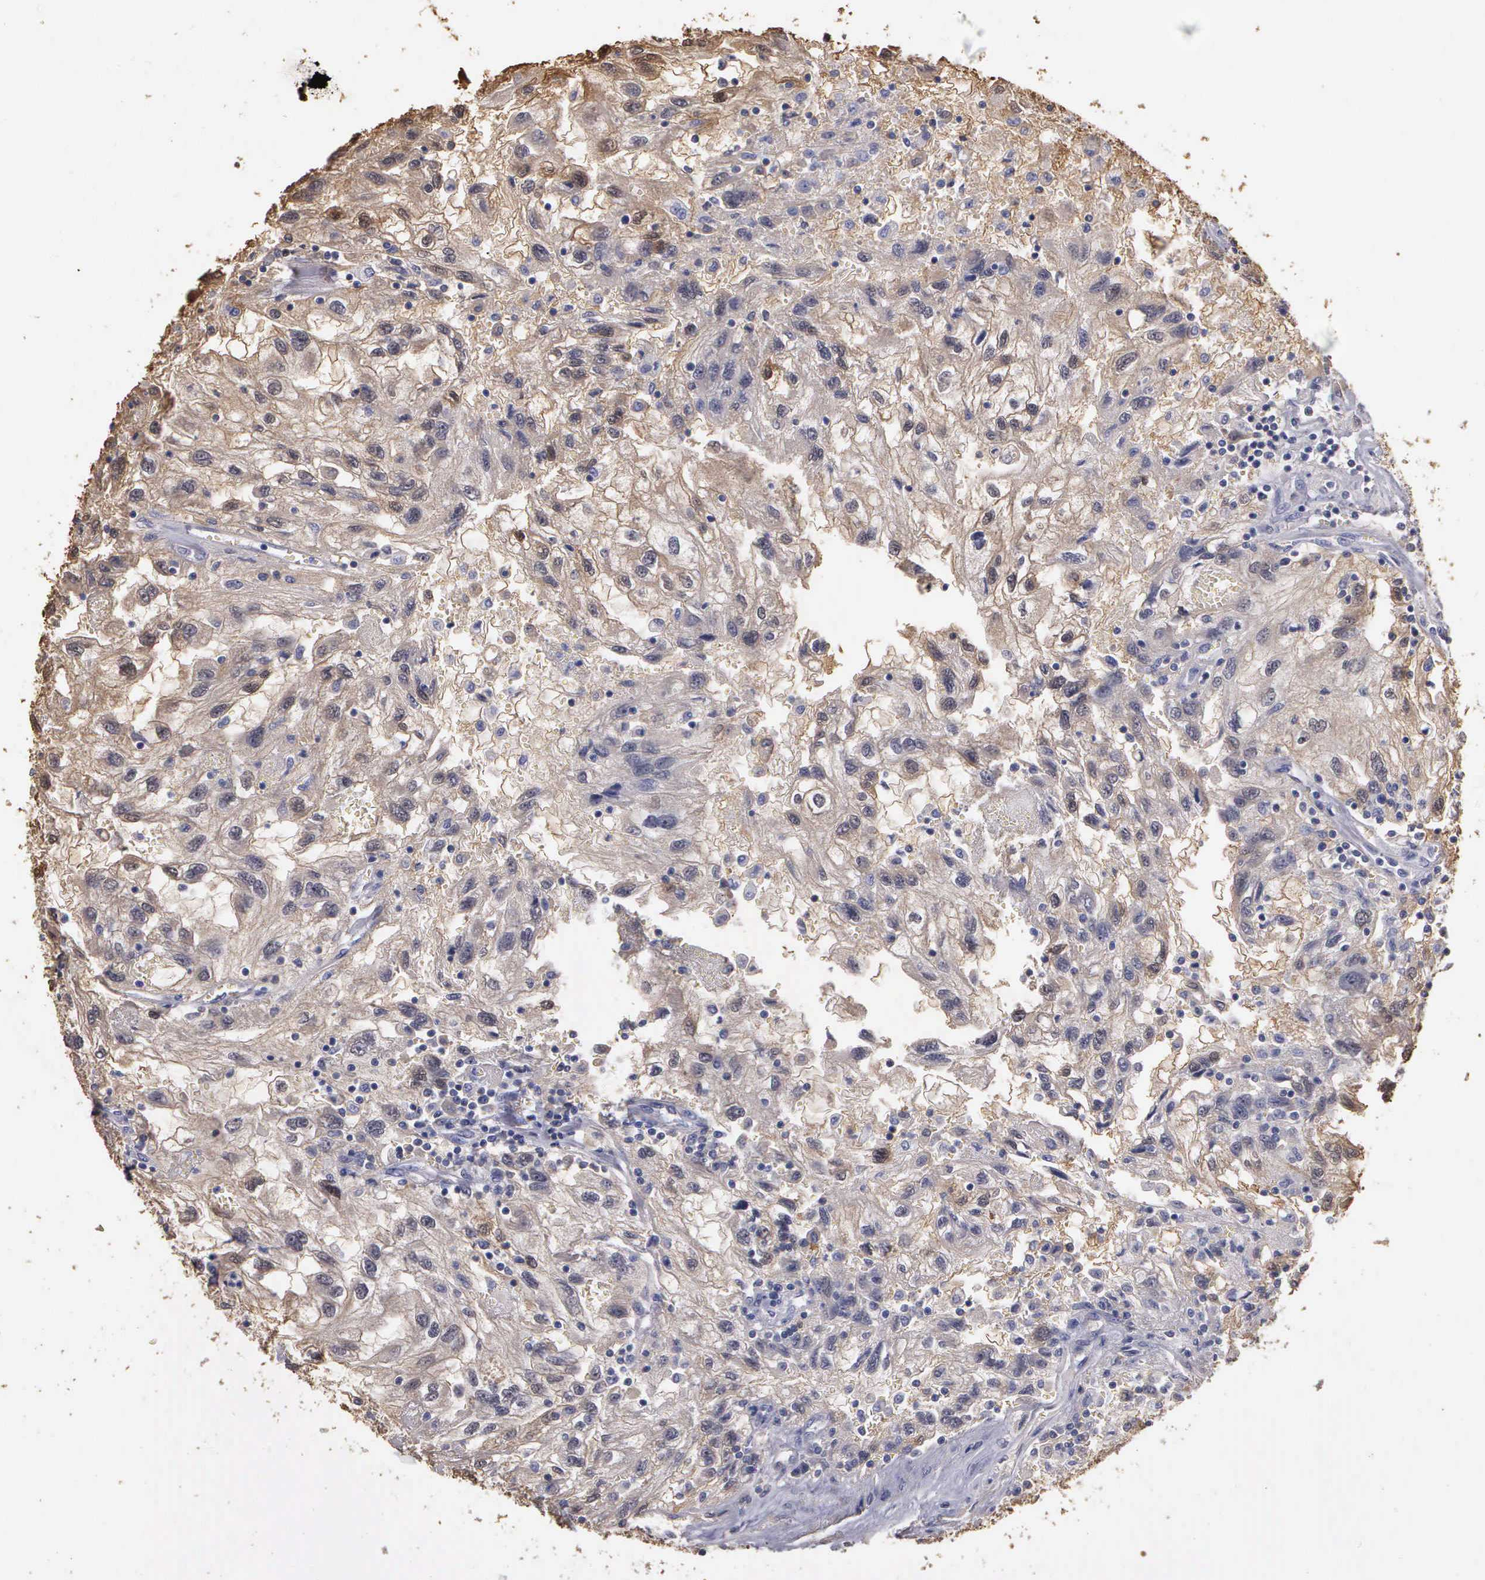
{"staining": {"intensity": "weak", "quantity": "25%-75%", "location": "cytoplasmic/membranous"}, "tissue": "renal cancer", "cell_type": "Tumor cells", "image_type": "cancer", "snomed": [{"axis": "morphology", "description": "Normal tissue, NOS"}, {"axis": "morphology", "description": "Adenocarcinoma, NOS"}, {"axis": "topography", "description": "Kidney"}], "caption": "This is a micrograph of immunohistochemistry (IHC) staining of adenocarcinoma (renal), which shows weak staining in the cytoplasmic/membranous of tumor cells.", "gene": "ENO3", "patient": {"sex": "male", "age": 71}}